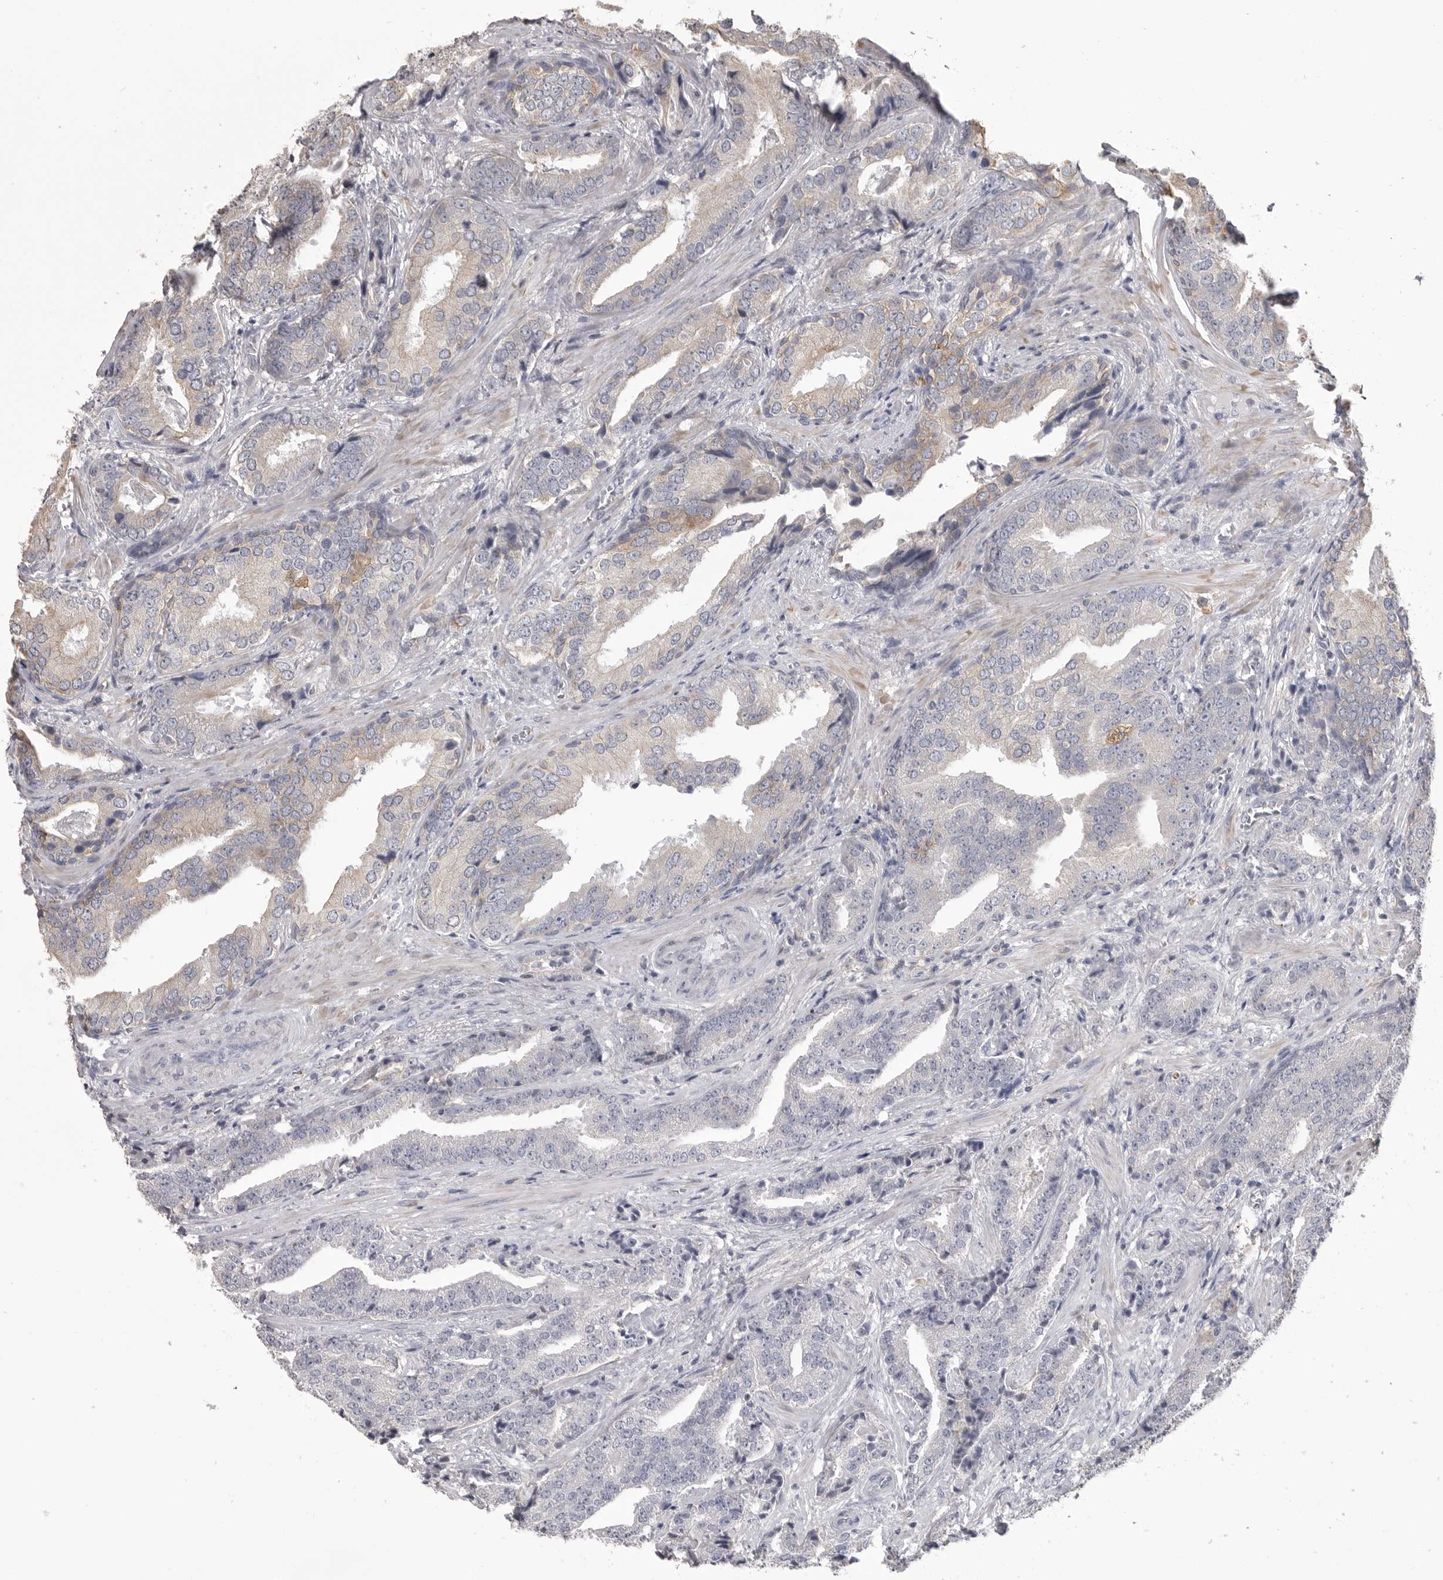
{"staining": {"intensity": "negative", "quantity": "none", "location": "none"}, "tissue": "prostate cancer", "cell_type": "Tumor cells", "image_type": "cancer", "snomed": [{"axis": "morphology", "description": "Adenocarcinoma, Low grade"}, {"axis": "topography", "description": "Prostate"}], "caption": "A high-resolution micrograph shows immunohistochemistry (IHC) staining of prostate low-grade adenocarcinoma, which displays no significant staining in tumor cells.", "gene": "CMTM6", "patient": {"sex": "male", "age": 67}}